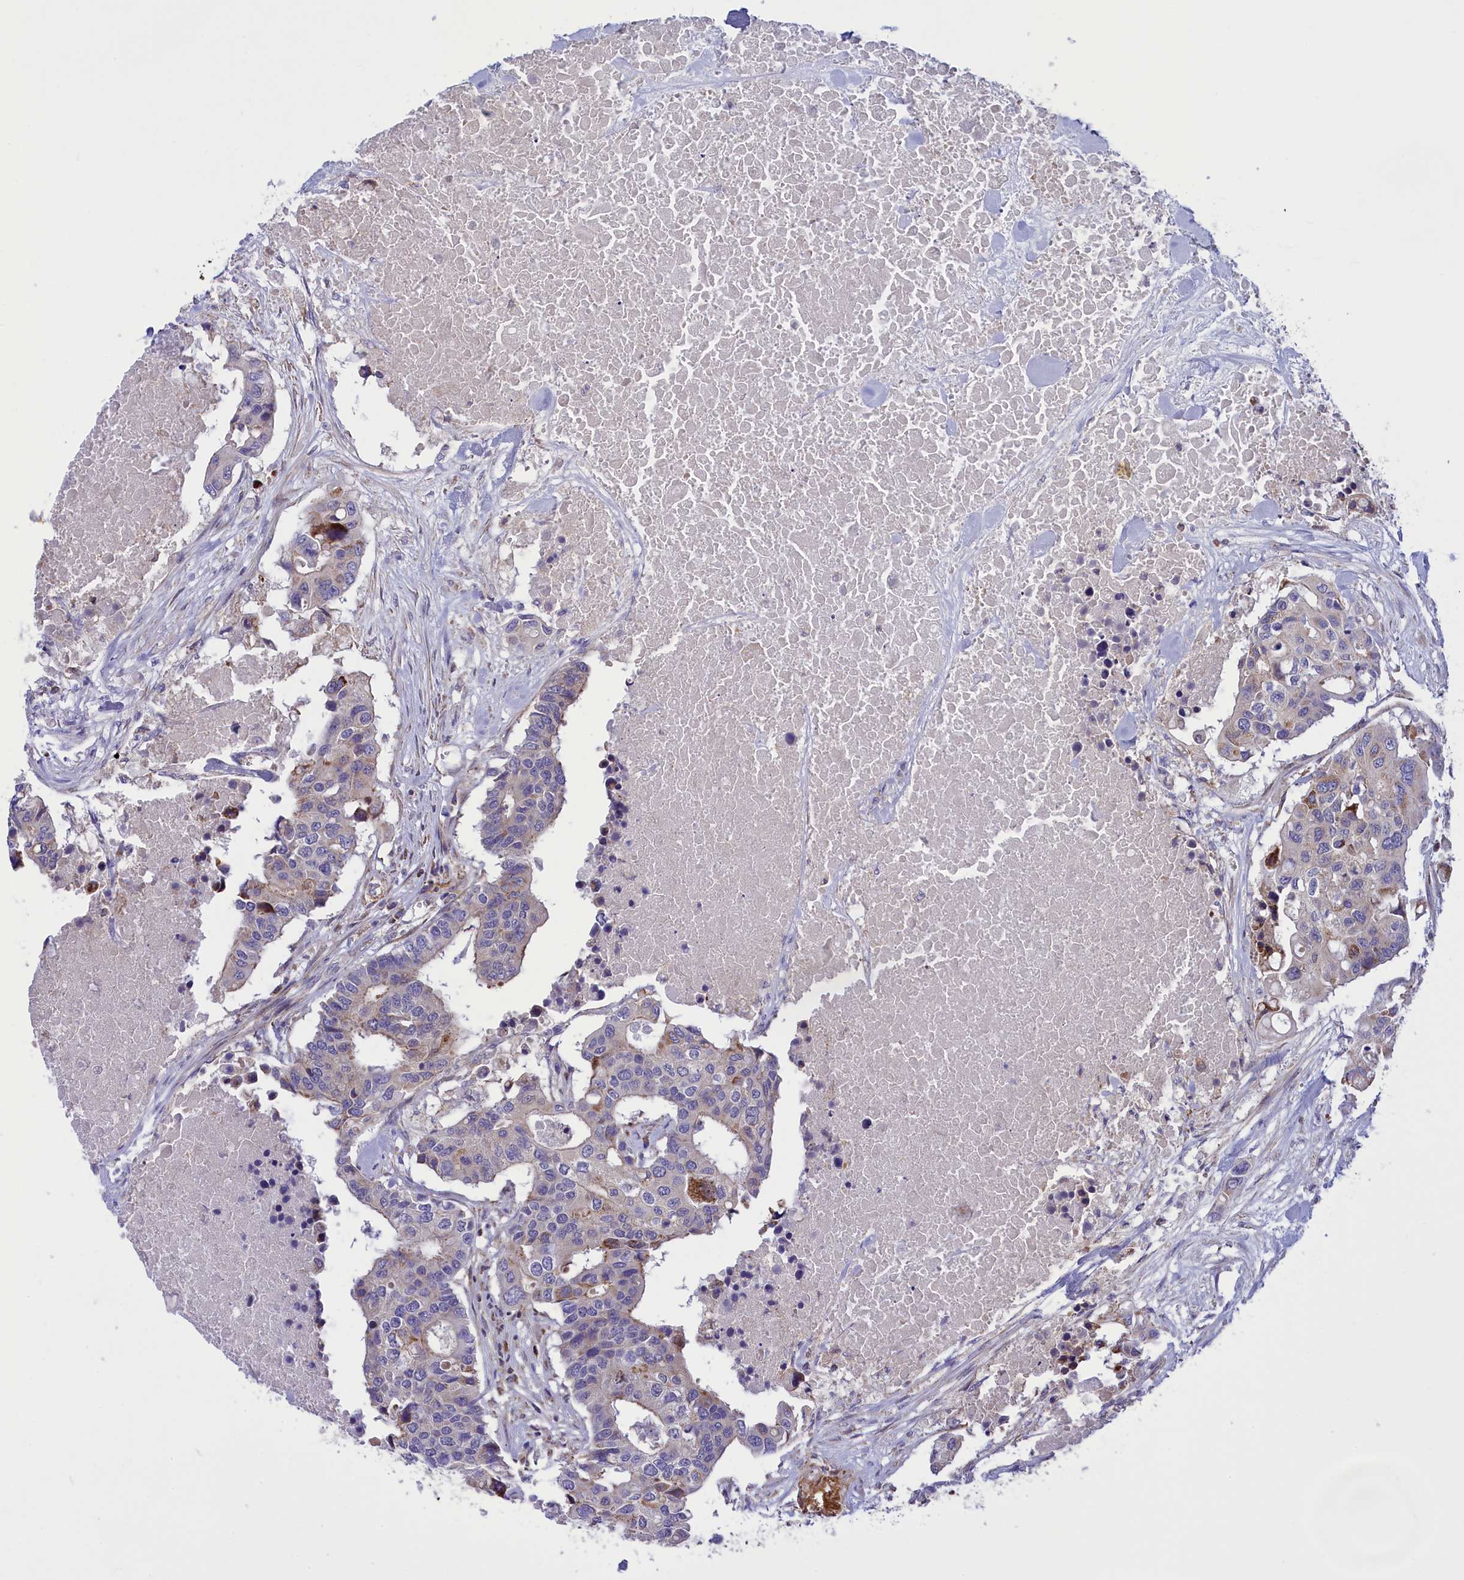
{"staining": {"intensity": "moderate", "quantity": "<25%", "location": "cytoplasmic/membranous"}, "tissue": "colorectal cancer", "cell_type": "Tumor cells", "image_type": "cancer", "snomed": [{"axis": "morphology", "description": "Adenocarcinoma, NOS"}, {"axis": "topography", "description": "Colon"}], "caption": "An image of human colorectal cancer stained for a protein shows moderate cytoplasmic/membranous brown staining in tumor cells. (DAB (3,3'-diaminobenzidine) IHC, brown staining for protein, blue staining for nuclei).", "gene": "CORO7-PAM16", "patient": {"sex": "male", "age": 77}}